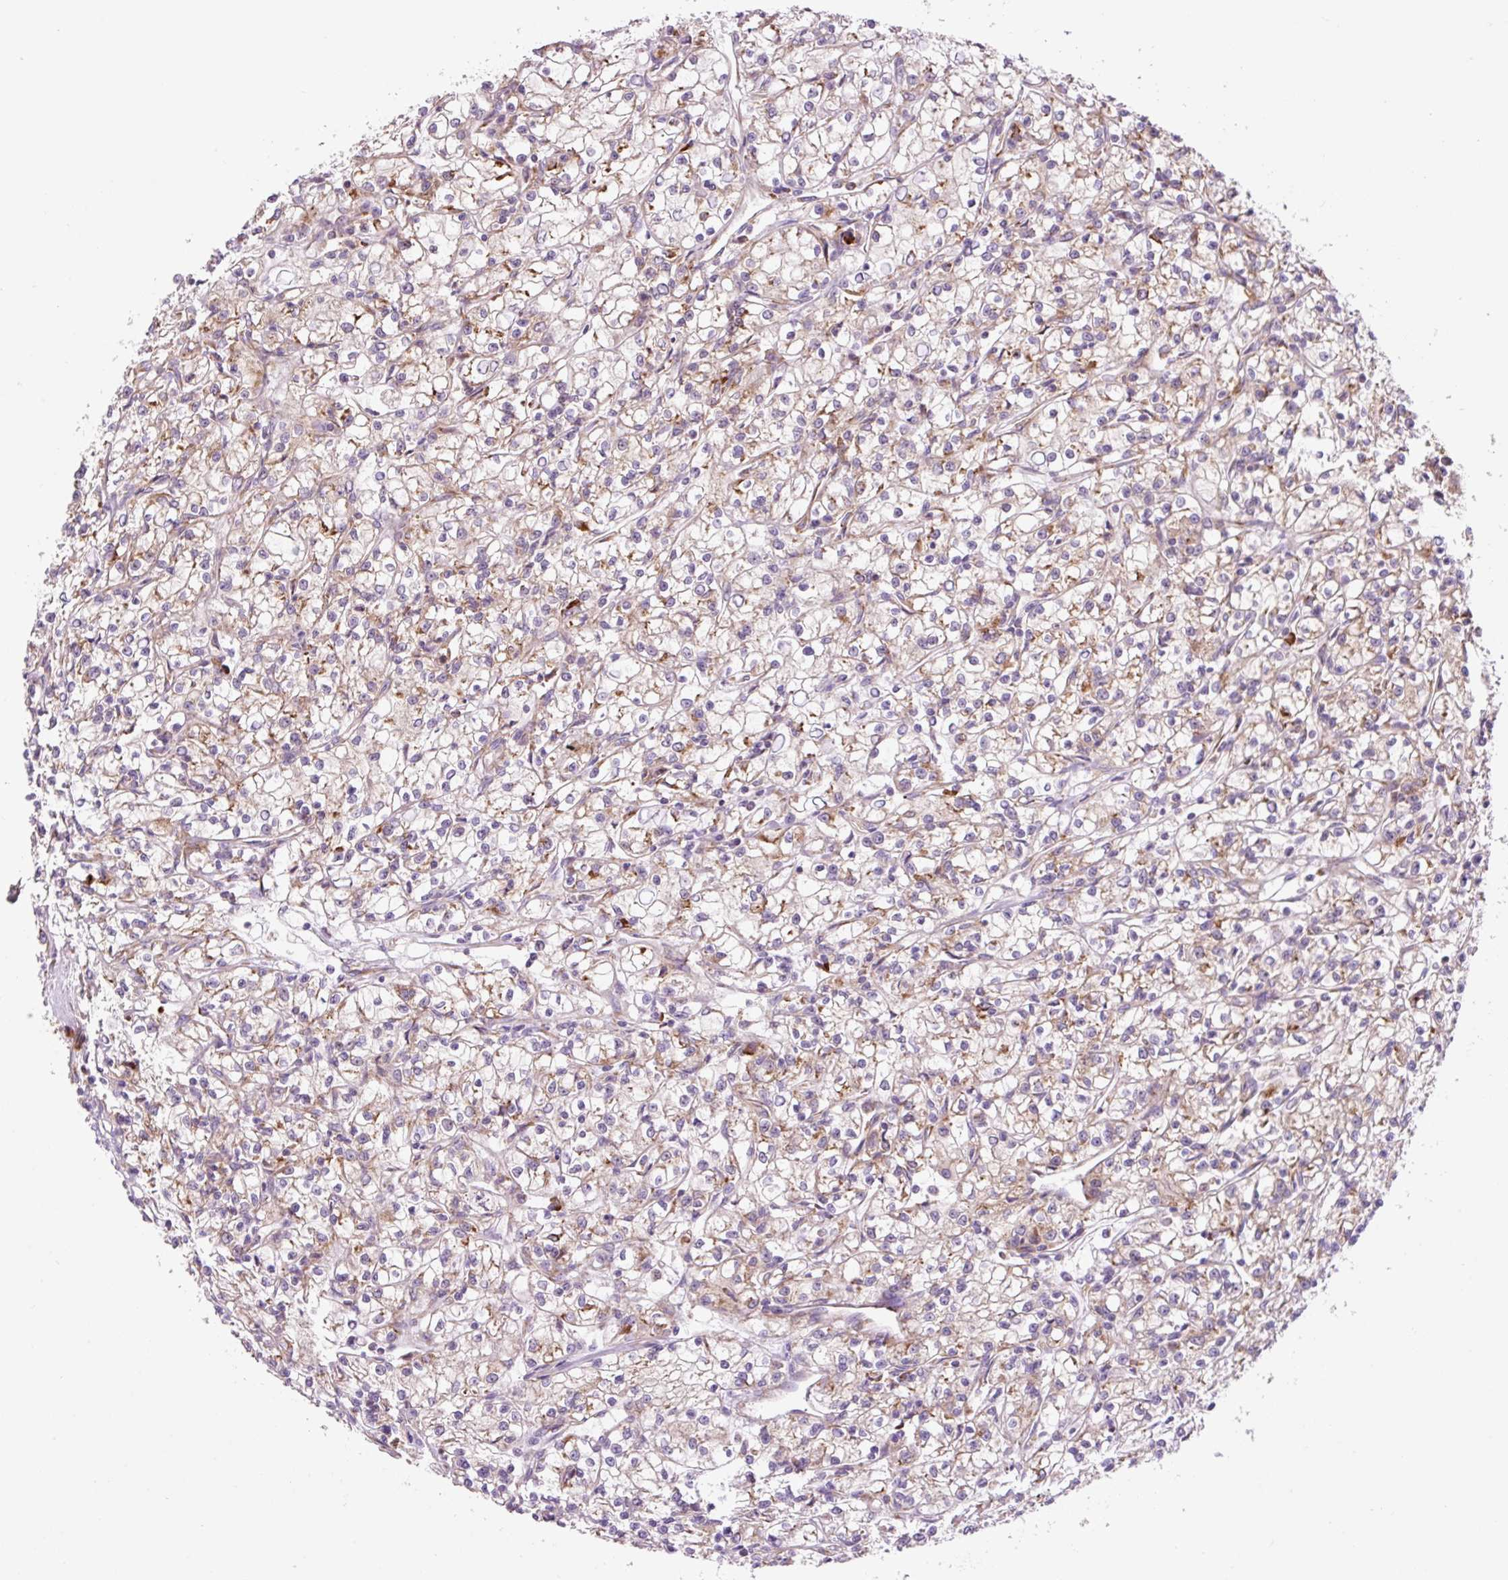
{"staining": {"intensity": "weak", "quantity": ">75%", "location": "cytoplasmic/membranous"}, "tissue": "renal cancer", "cell_type": "Tumor cells", "image_type": "cancer", "snomed": [{"axis": "morphology", "description": "Adenocarcinoma, NOS"}, {"axis": "topography", "description": "Kidney"}], "caption": "Renal cancer (adenocarcinoma) stained with a brown dye demonstrates weak cytoplasmic/membranous positive positivity in approximately >75% of tumor cells.", "gene": "RPL41", "patient": {"sex": "female", "age": 59}}